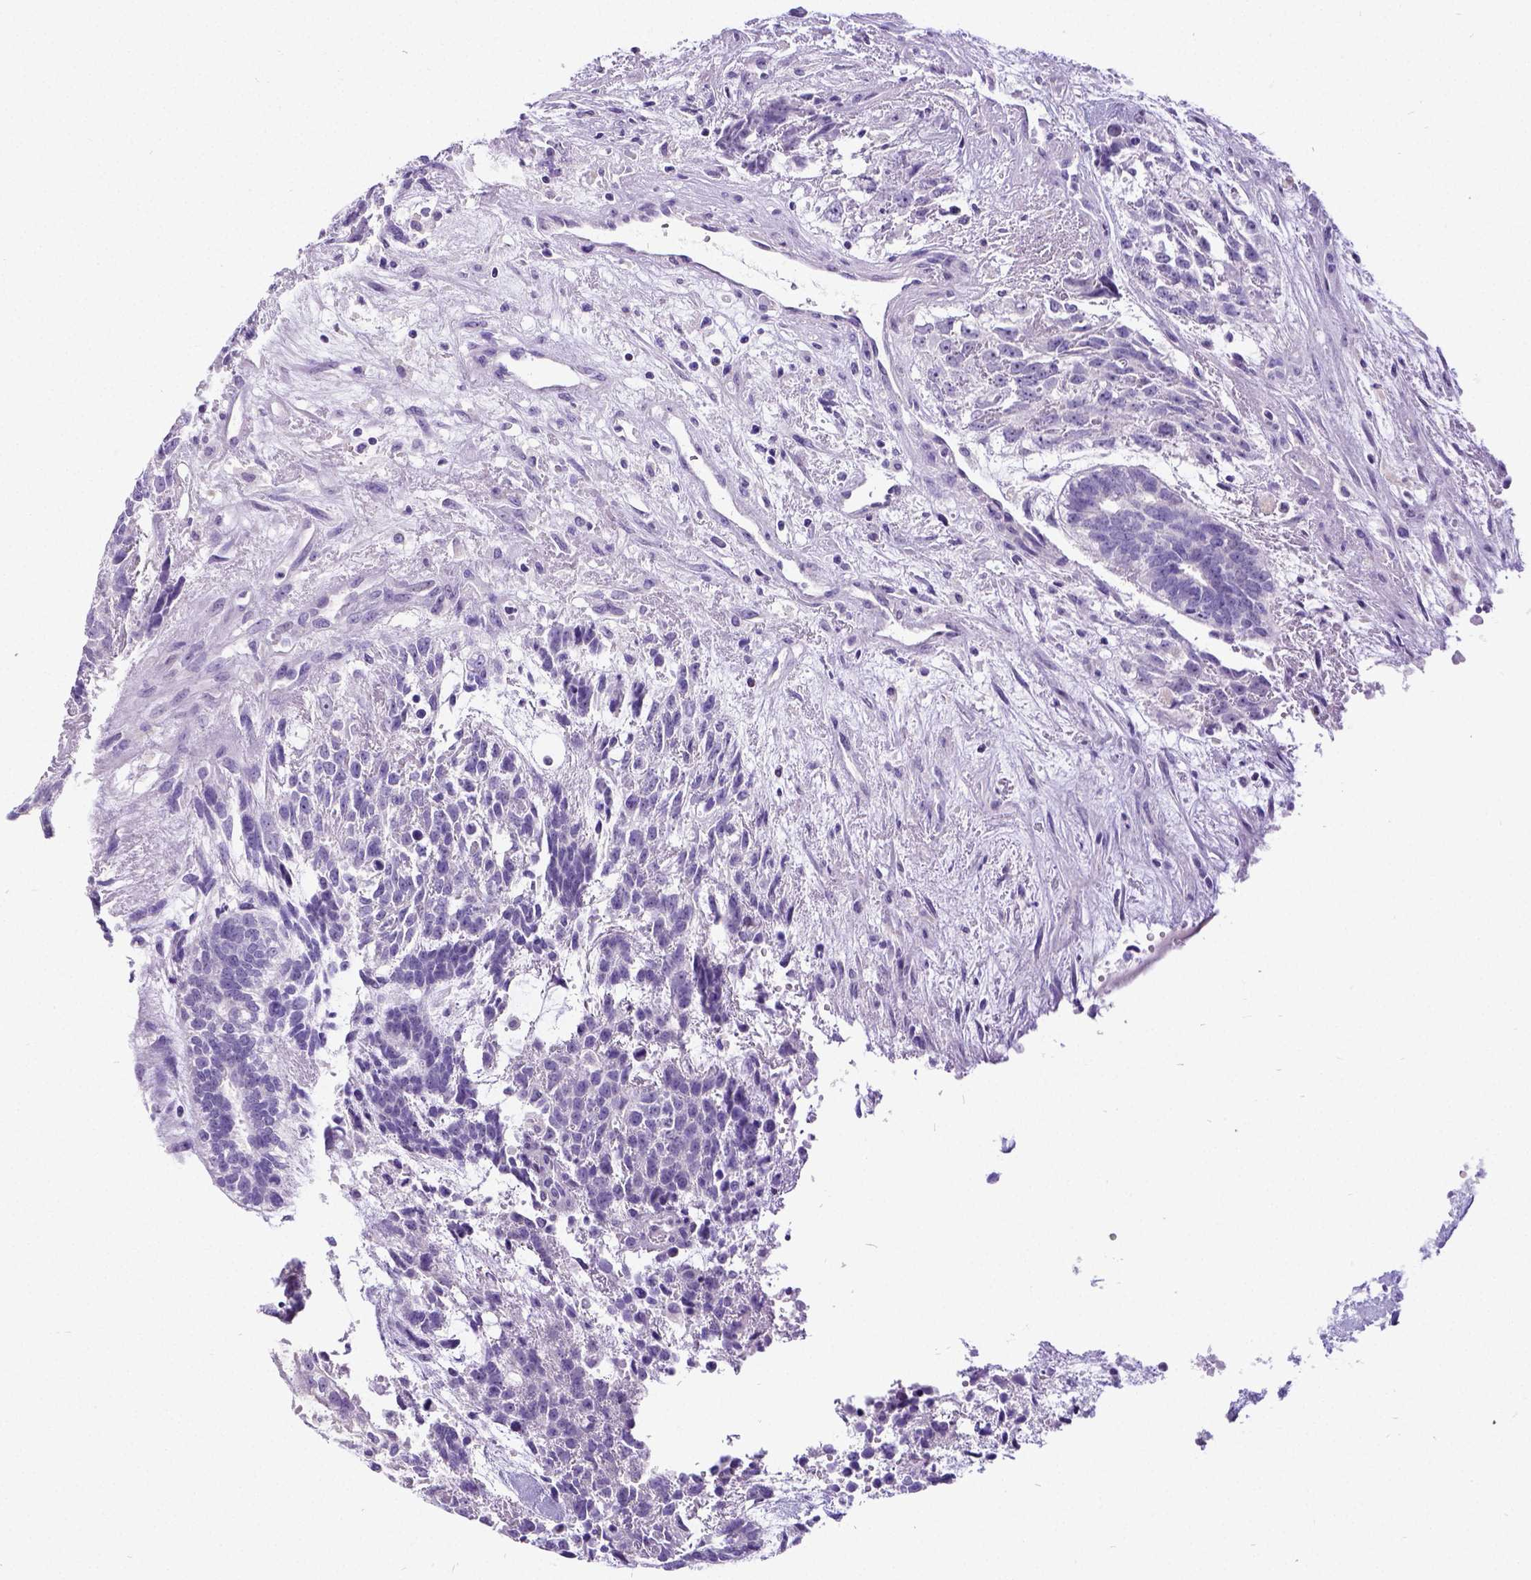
{"staining": {"intensity": "negative", "quantity": "none", "location": "none"}, "tissue": "testis cancer", "cell_type": "Tumor cells", "image_type": "cancer", "snomed": [{"axis": "morphology", "description": "Carcinoma, Embryonal, NOS"}, {"axis": "topography", "description": "Testis"}], "caption": "Human testis cancer (embryonal carcinoma) stained for a protein using immunohistochemistry exhibits no positivity in tumor cells.", "gene": "SATB2", "patient": {"sex": "male", "age": 23}}